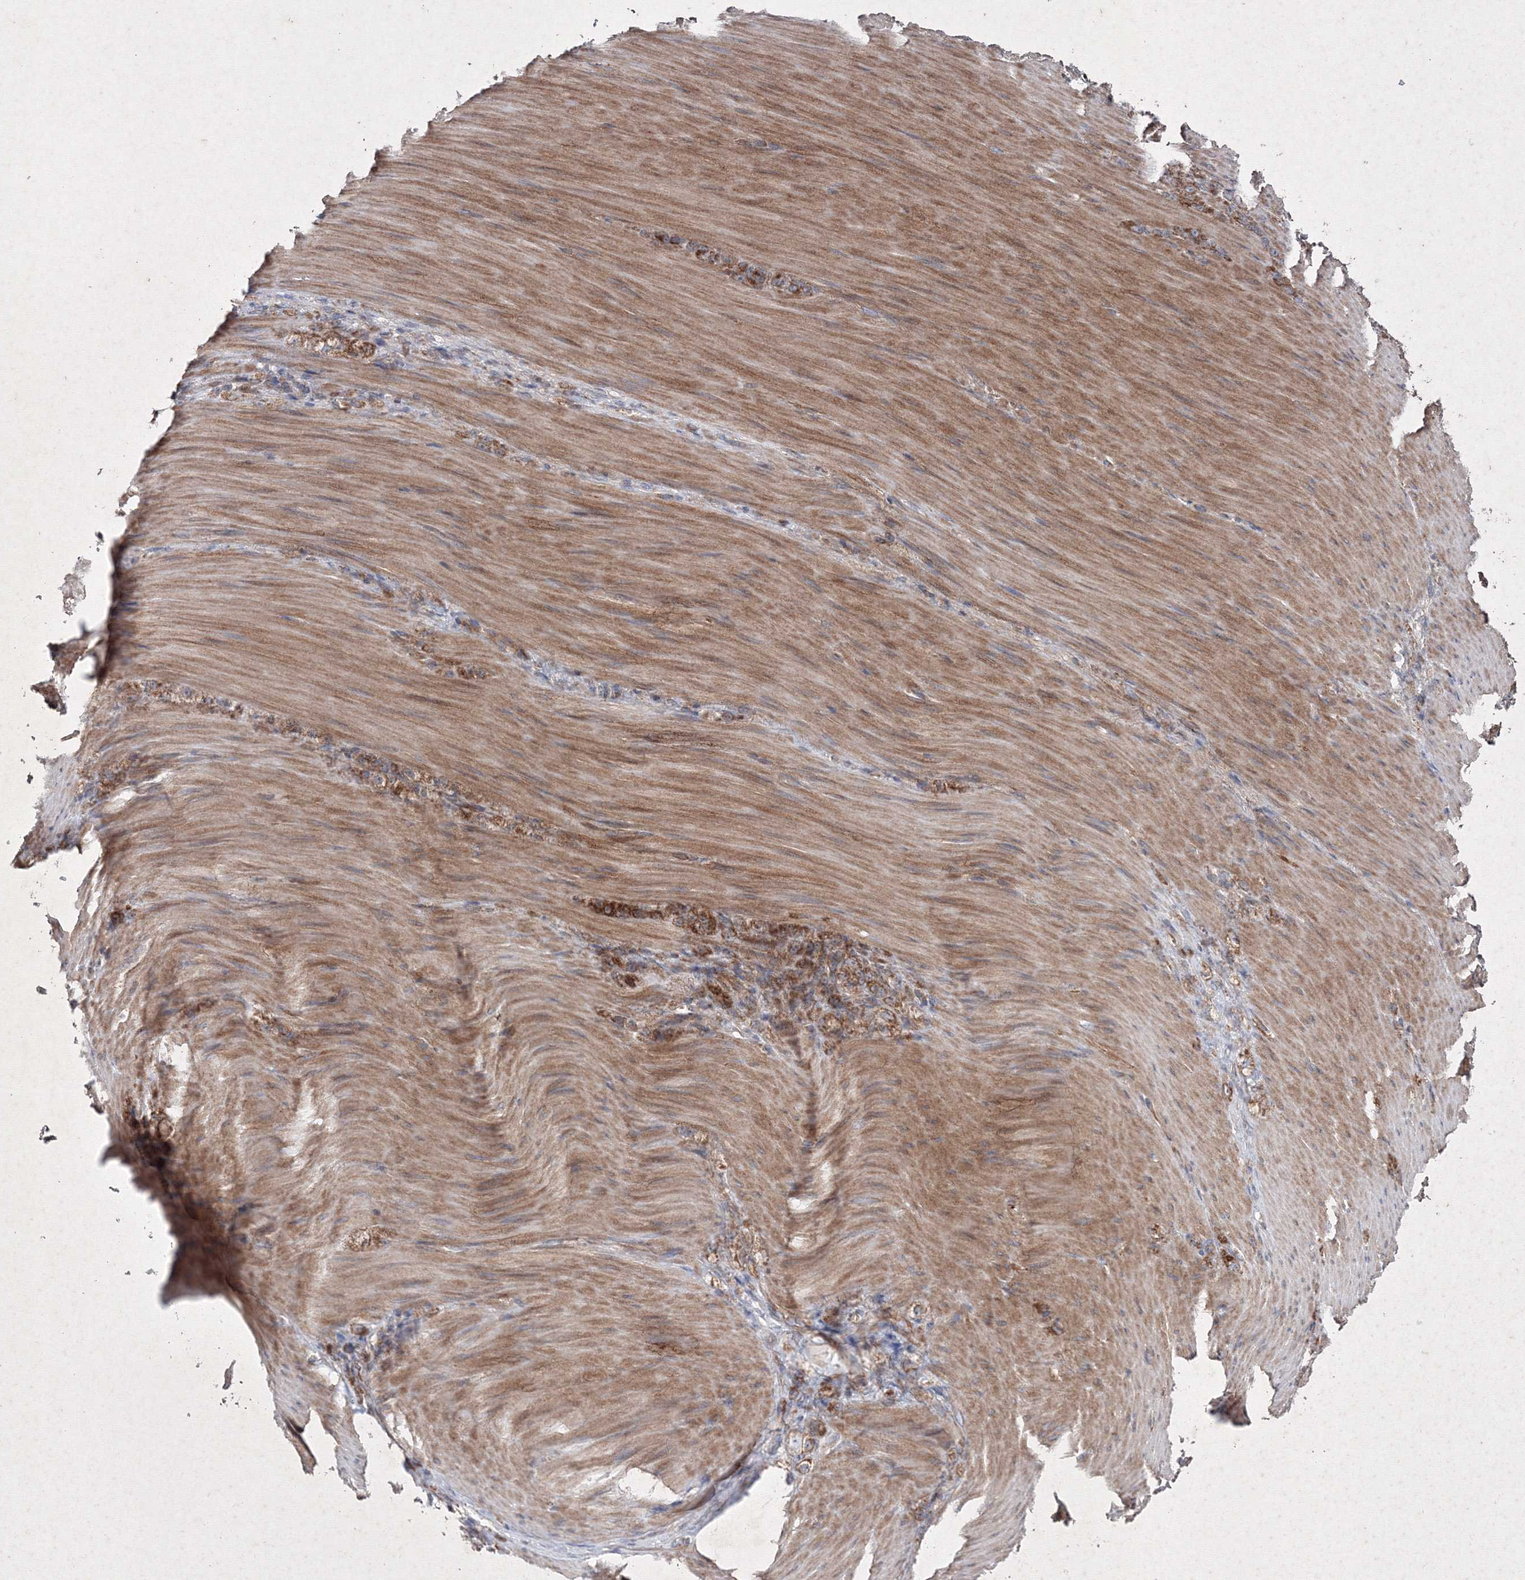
{"staining": {"intensity": "strong", "quantity": ">75%", "location": "cytoplasmic/membranous"}, "tissue": "stomach cancer", "cell_type": "Tumor cells", "image_type": "cancer", "snomed": [{"axis": "morphology", "description": "Normal tissue, NOS"}, {"axis": "morphology", "description": "Adenocarcinoma, NOS"}, {"axis": "topography", "description": "Stomach"}], "caption": "The photomicrograph displays immunohistochemical staining of stomach cancer (adenocarcinoma). There is strong cytoplasmic/membranous staining is identified in about >75% of tumor cells. The staining was performed using DAB (3,3'-diaminobenzidine) to visualize the protein expression in brown, while the nuclei were stained in blue with hematoxylin (Magnification: 20x).", "gene": "GFM1", "patient": {"sex": "male", "age": 82}}